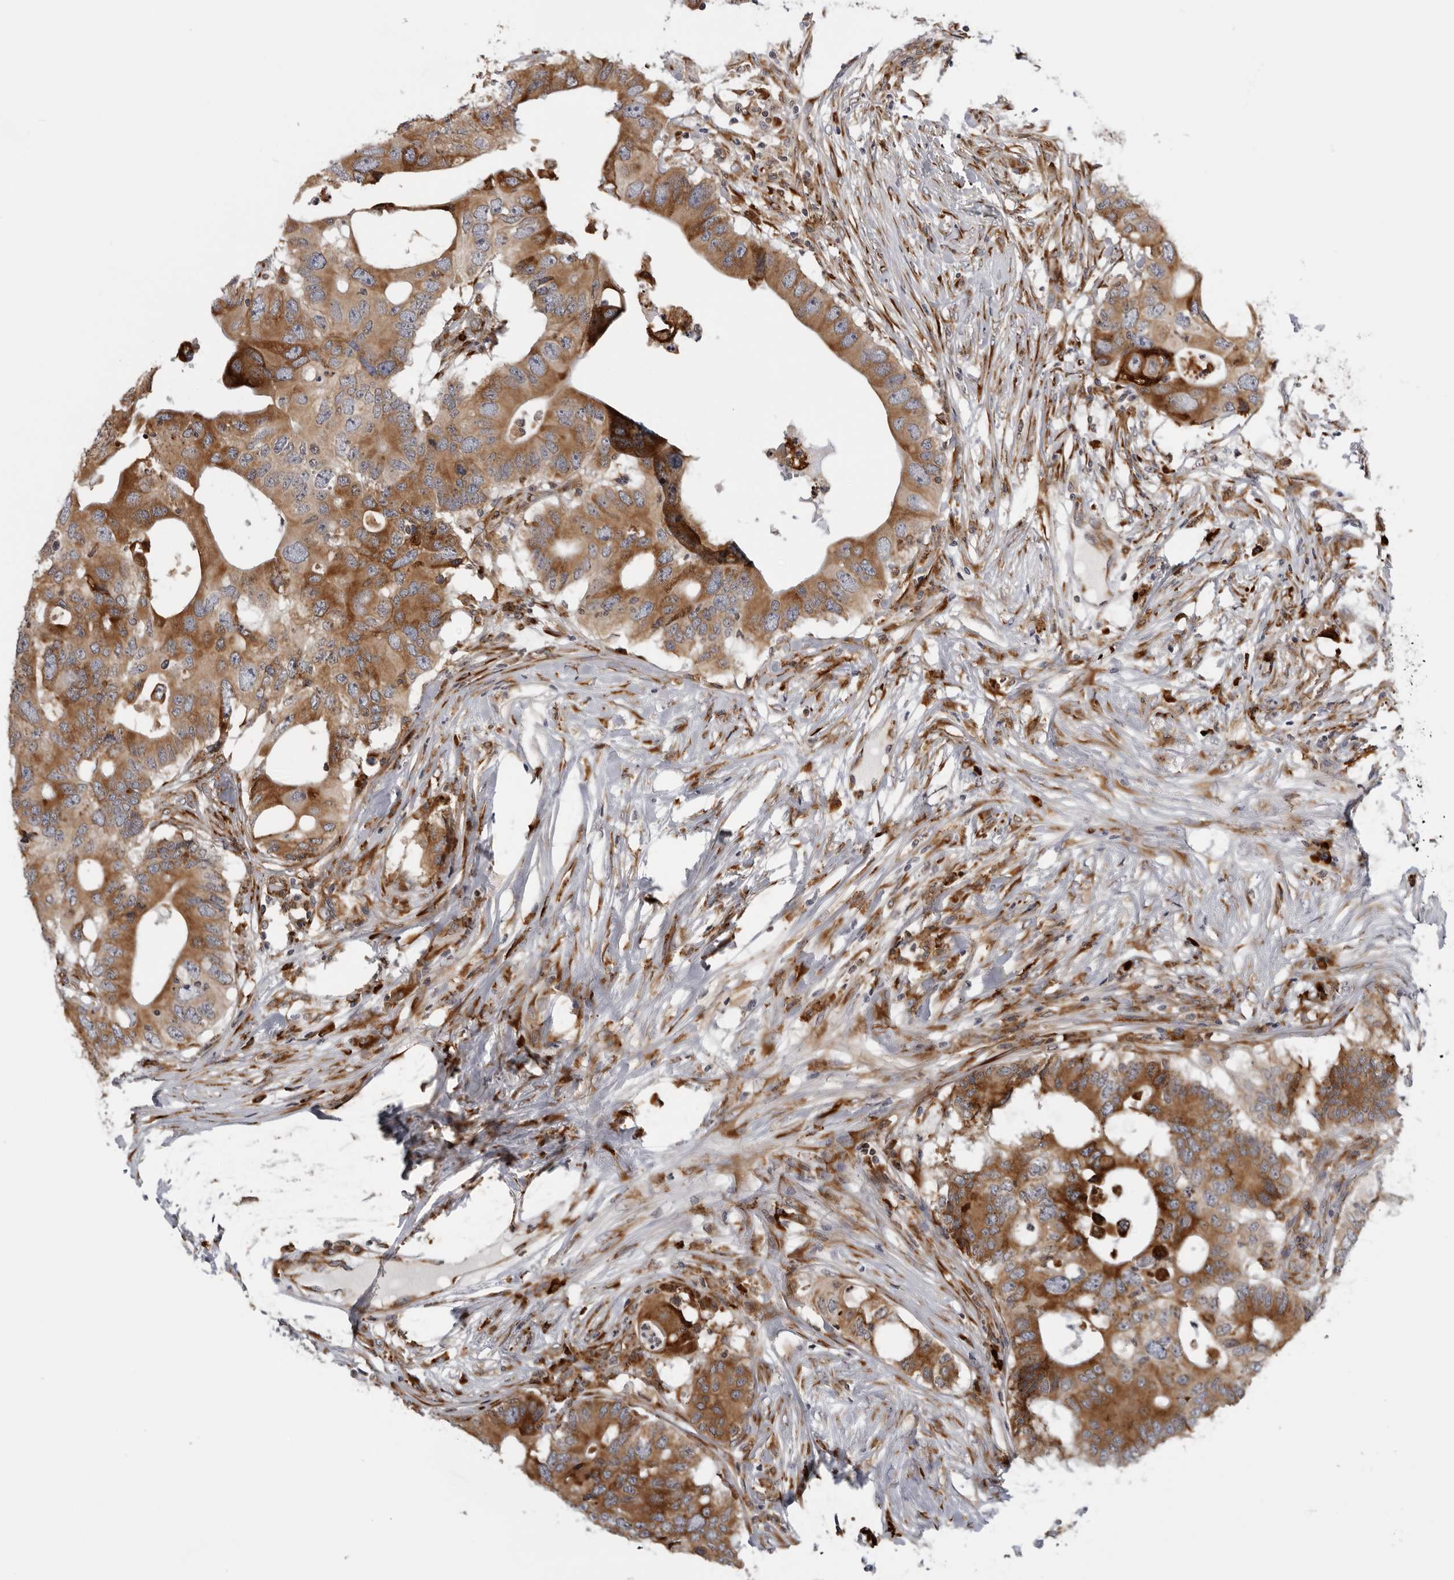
{"staining": {"intensity": "strong", "quantity": ">75%", "location": "cytoplasmic/membranous"}, "tissue": "colorectal cancer", "cell_type": "Tumor cells", "image_type": "cancer", "snomed": [{"axis": "morphology", "description": "Adenocarcinoma, NOS"}, {"axis": "topography", "description": "Colon"}], "caption": "Approximately >75% of tumor cells in human colorectal cancer display strong cytoplasmic/membranous protein staining as visualized by brown immunohistochemical staining.", "gene": "ALPK2", "patient": {"sex": "male", "age": 71}}